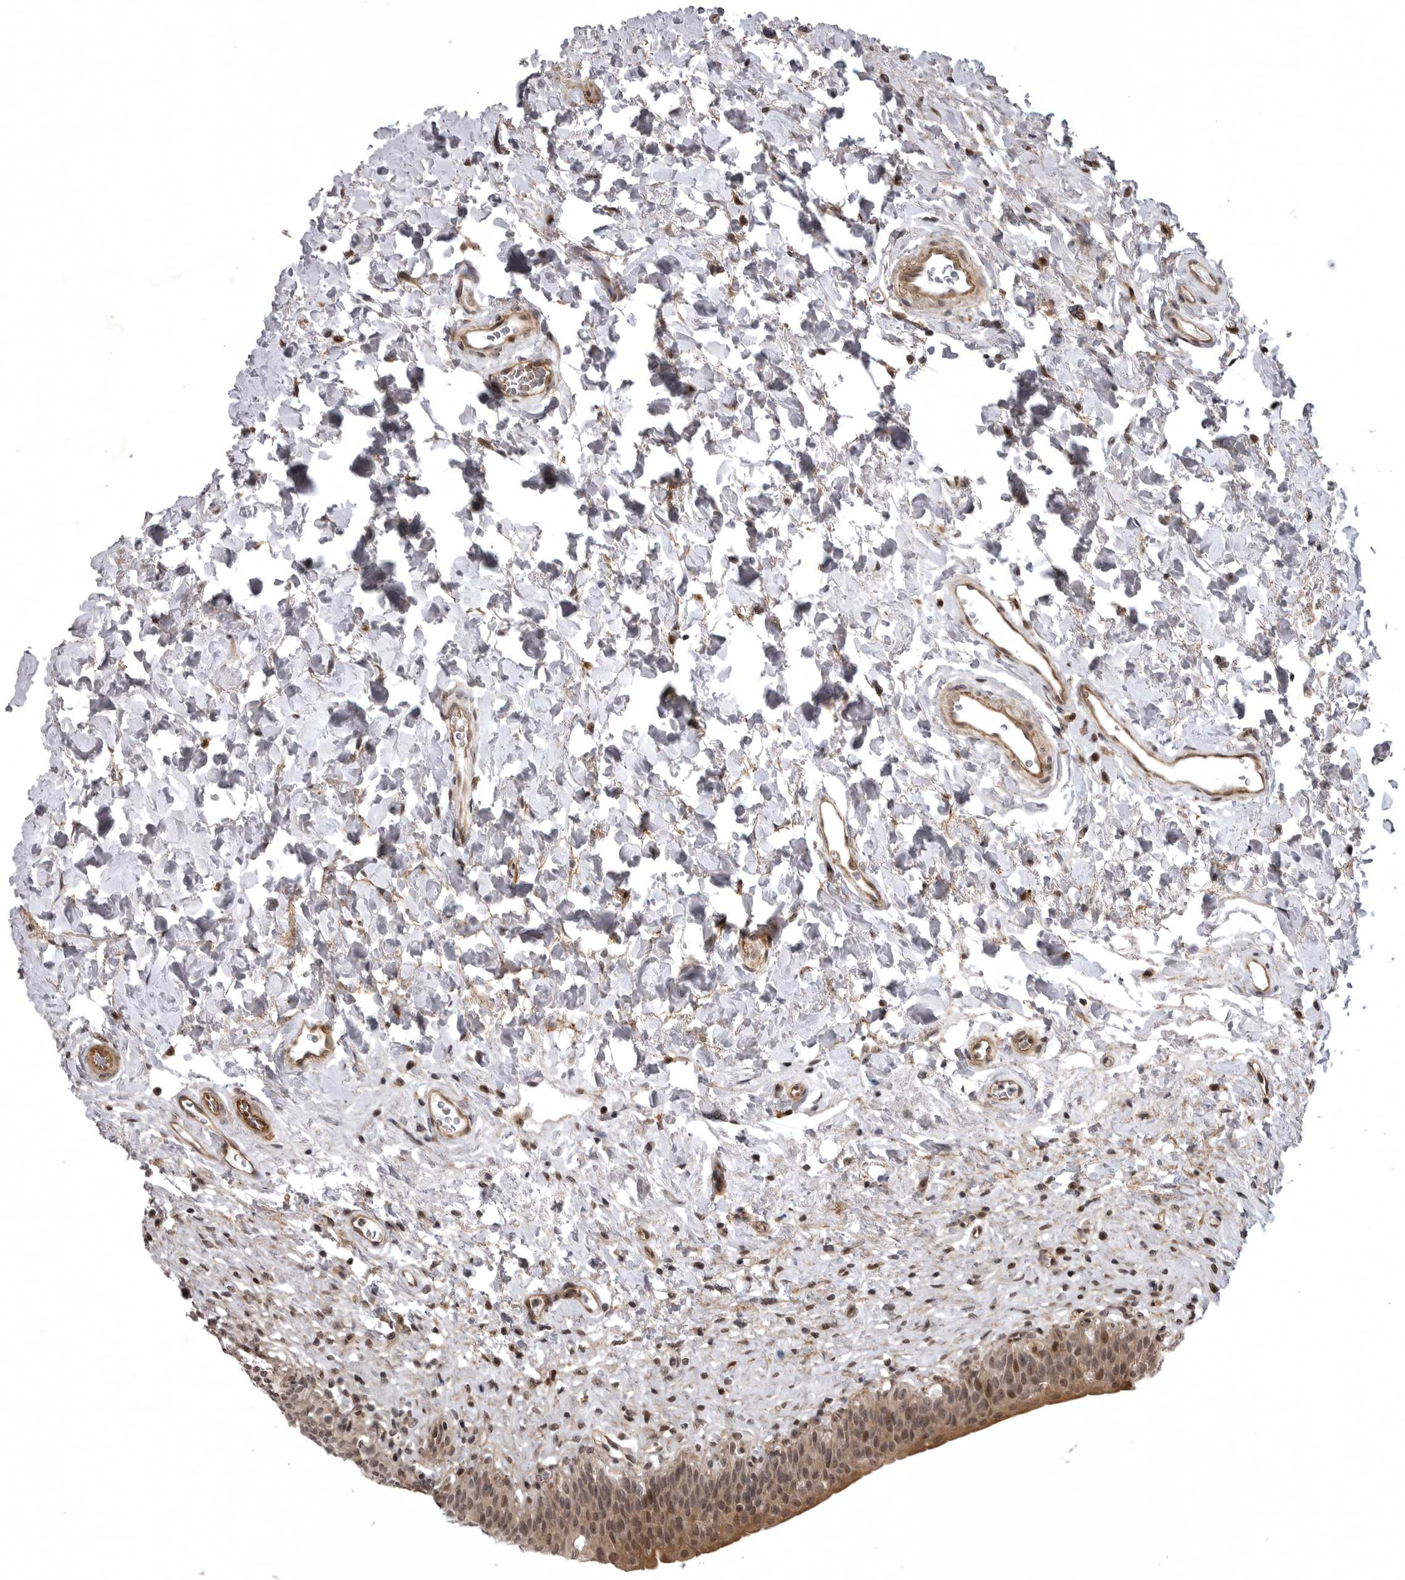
{"staining": {"intensity": "moderate", "quantity": "25%-75%", "location": "cytoplasmic/membranous,nuclear"}, "tissue": "urinary bladder", "cell_type": "Urothelial cells", "image_type": "normal", "snomed": [{"axis": "morphology", "description": "Normal tissue, NOS"}, {"axis": "topography", "description": "Urinary bladder"}], "caption": "A high-resolution micrograph shows immunohistochemistry (IHC) staining of unremarkable urinary bladder, which displays moderate cytoplasmic/membranous,nuclear positivity in approximately 25%-75% of urothelial cells.", "gene": "SNX16", "patient": {"sex": "male", "age": 83}}